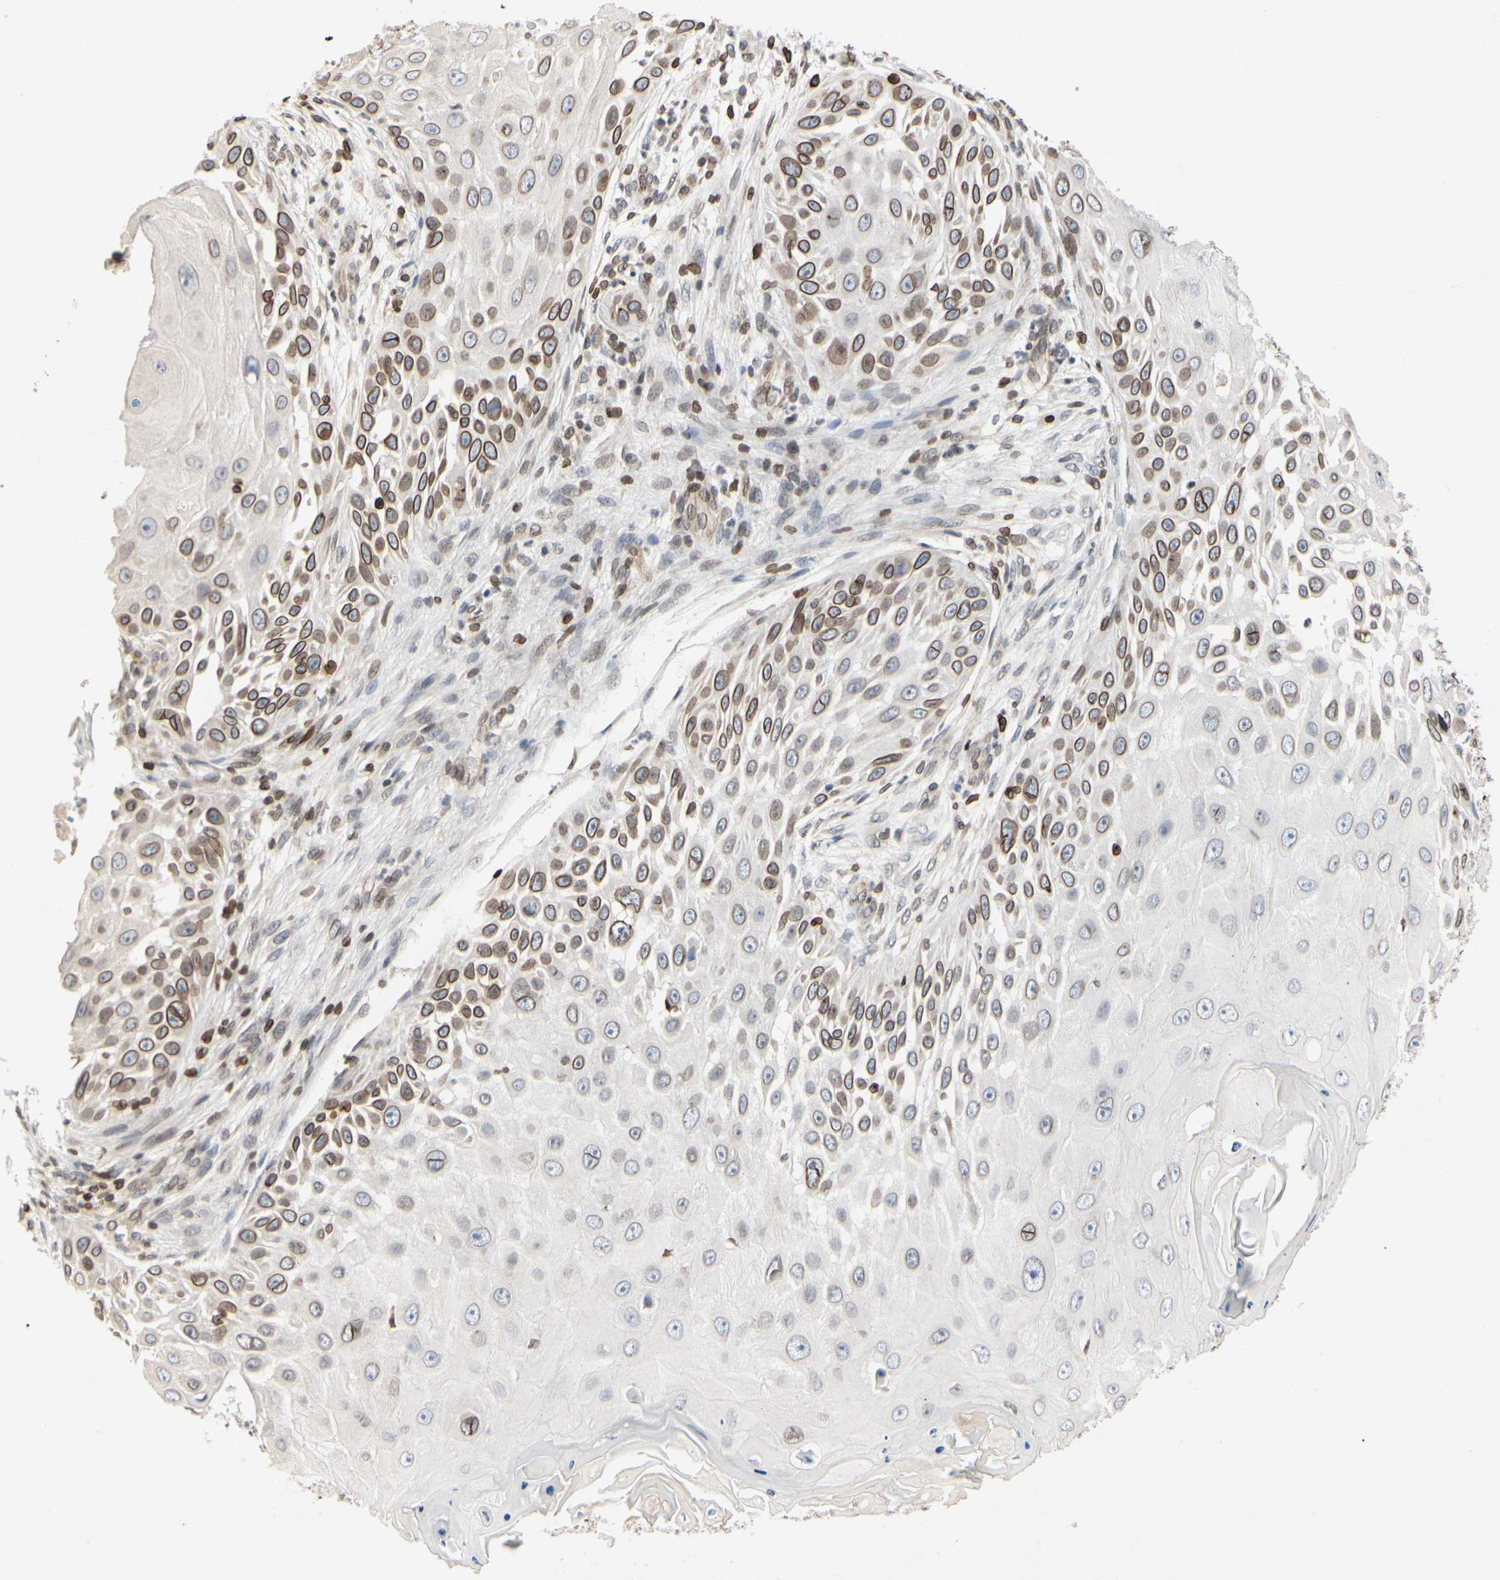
{"staining": {"intensity": "moderate", "quantity": "25%-75%", "location": "cytoplasmic/membranous,nuclear"}, "tissue": "skin cancer", "cell_type": "Tumor cells", "image_type": "cancer", "snomed": [{"axis": "morphology", "description": "Squamous cell carcinoma, NOS"}, {"axis": "topography", "description": "Skin"}], "caption": "Immunohistochemistry staining of skin squamous cell carcinoma, which exhibits medium levels of moderate cytoplasmic/membranous and nuclear expression in approximately 25%-75% of tumor cells indicating moderate cytoplasmic/membranous and nuclear protein expression. The staining was performed using DAB (3,3'-diaminobenzidine) (brown) for protein detection and nuclei were counterstained in hematoxylin (blue).", "gene": "TMPO", "patient": {"sex": "female", "age": 44}}